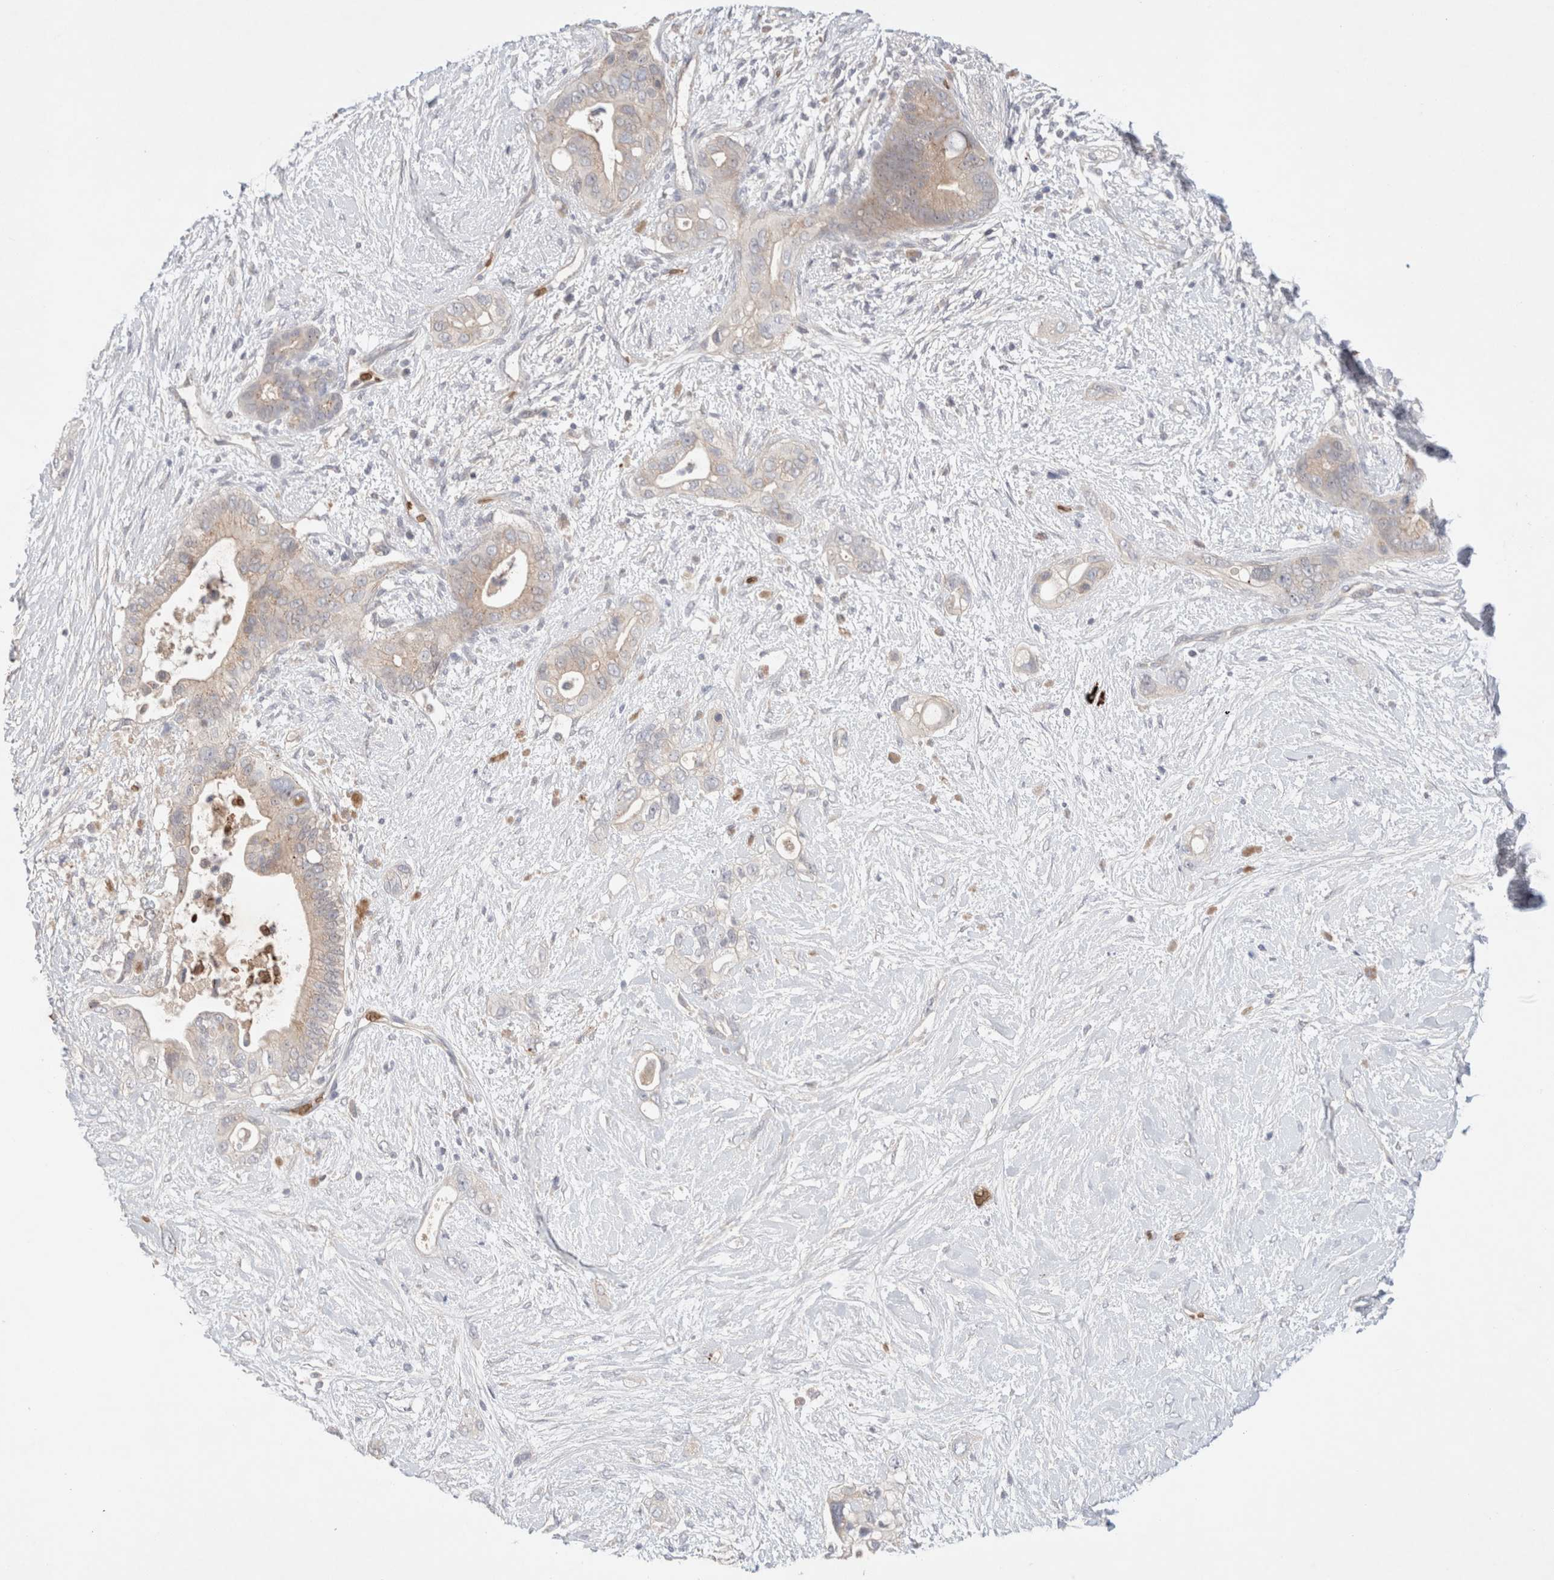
{"staining": {"intensity": "weak", "quantity": "<25%", "location": "cytoplasmic/membranous"}, "tissue": "pancreatic cancer", "cell_type": "Tumor cells", "image_type": "cancer", "snomed": [{"axis": "morphology", "description": "Adenocarcinoma, NOS"}, {"axis": "topography", "description": "Pancreas"}], "caption": "This is a histopathology image of IHC staining of pancreatic cancer, which shows no positivity in tumor cells.", "gene": "MST1", "patient": {"sex": "male", "age": 53}}